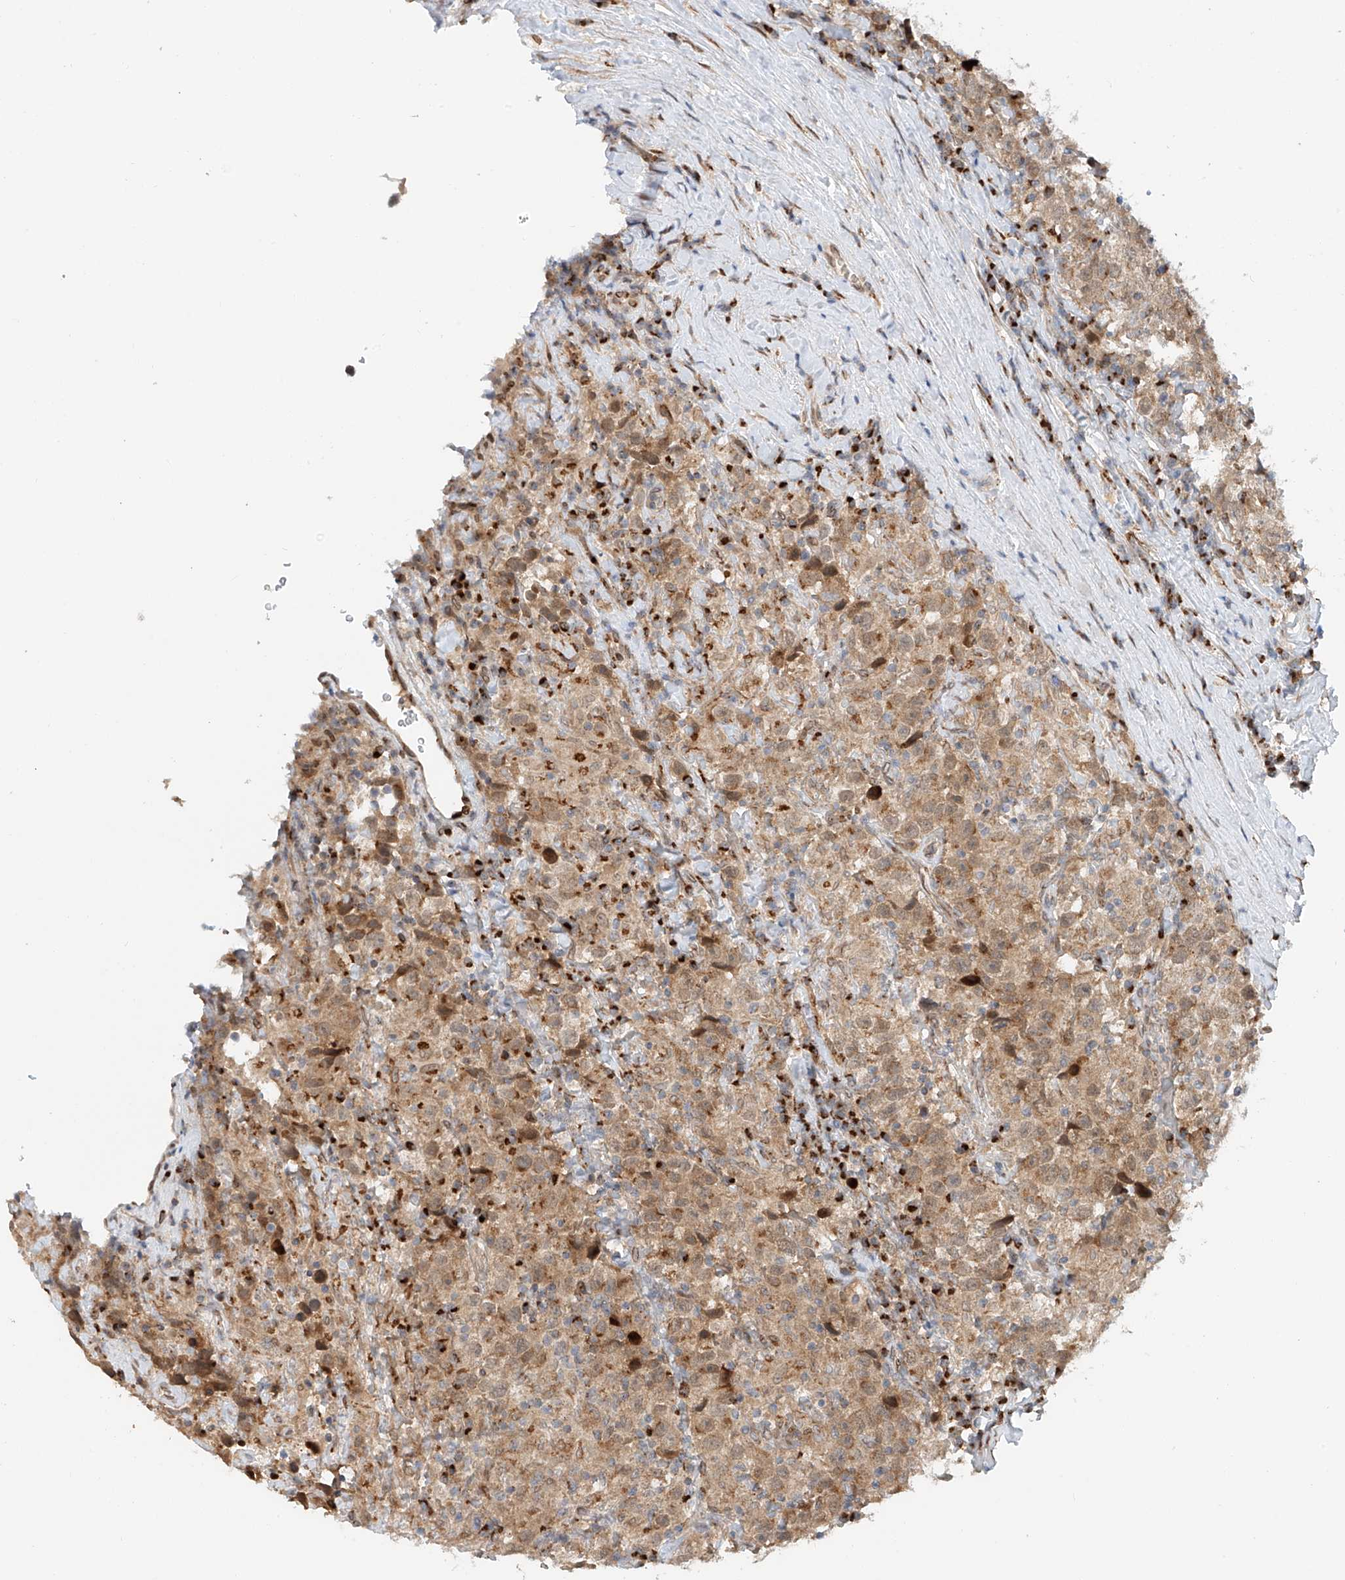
{"staining": {"intensity": "moderate", "quantity": ">75%", "location": "cytoplasmic/membranous"}, "tissue": "testis cancer", "cell_type": "Tumor cells", "image_type": "cancer", "snomed": [{"axis": "morphology", "description": "Seminoma, NOS"}, {"axis": "topography", "description": "Testis"}], "caption": "Tumor cells show moderate cytoplasmic/membranous staining in approximately >75% of cells in testis cancer (seminoma). Using DAB (brown) and hematoxylin (blue) stains, captured at high magnification using brightfield microscopy.", "gene": "STARD9", "patient": {"sex": "male", "age": 41}}